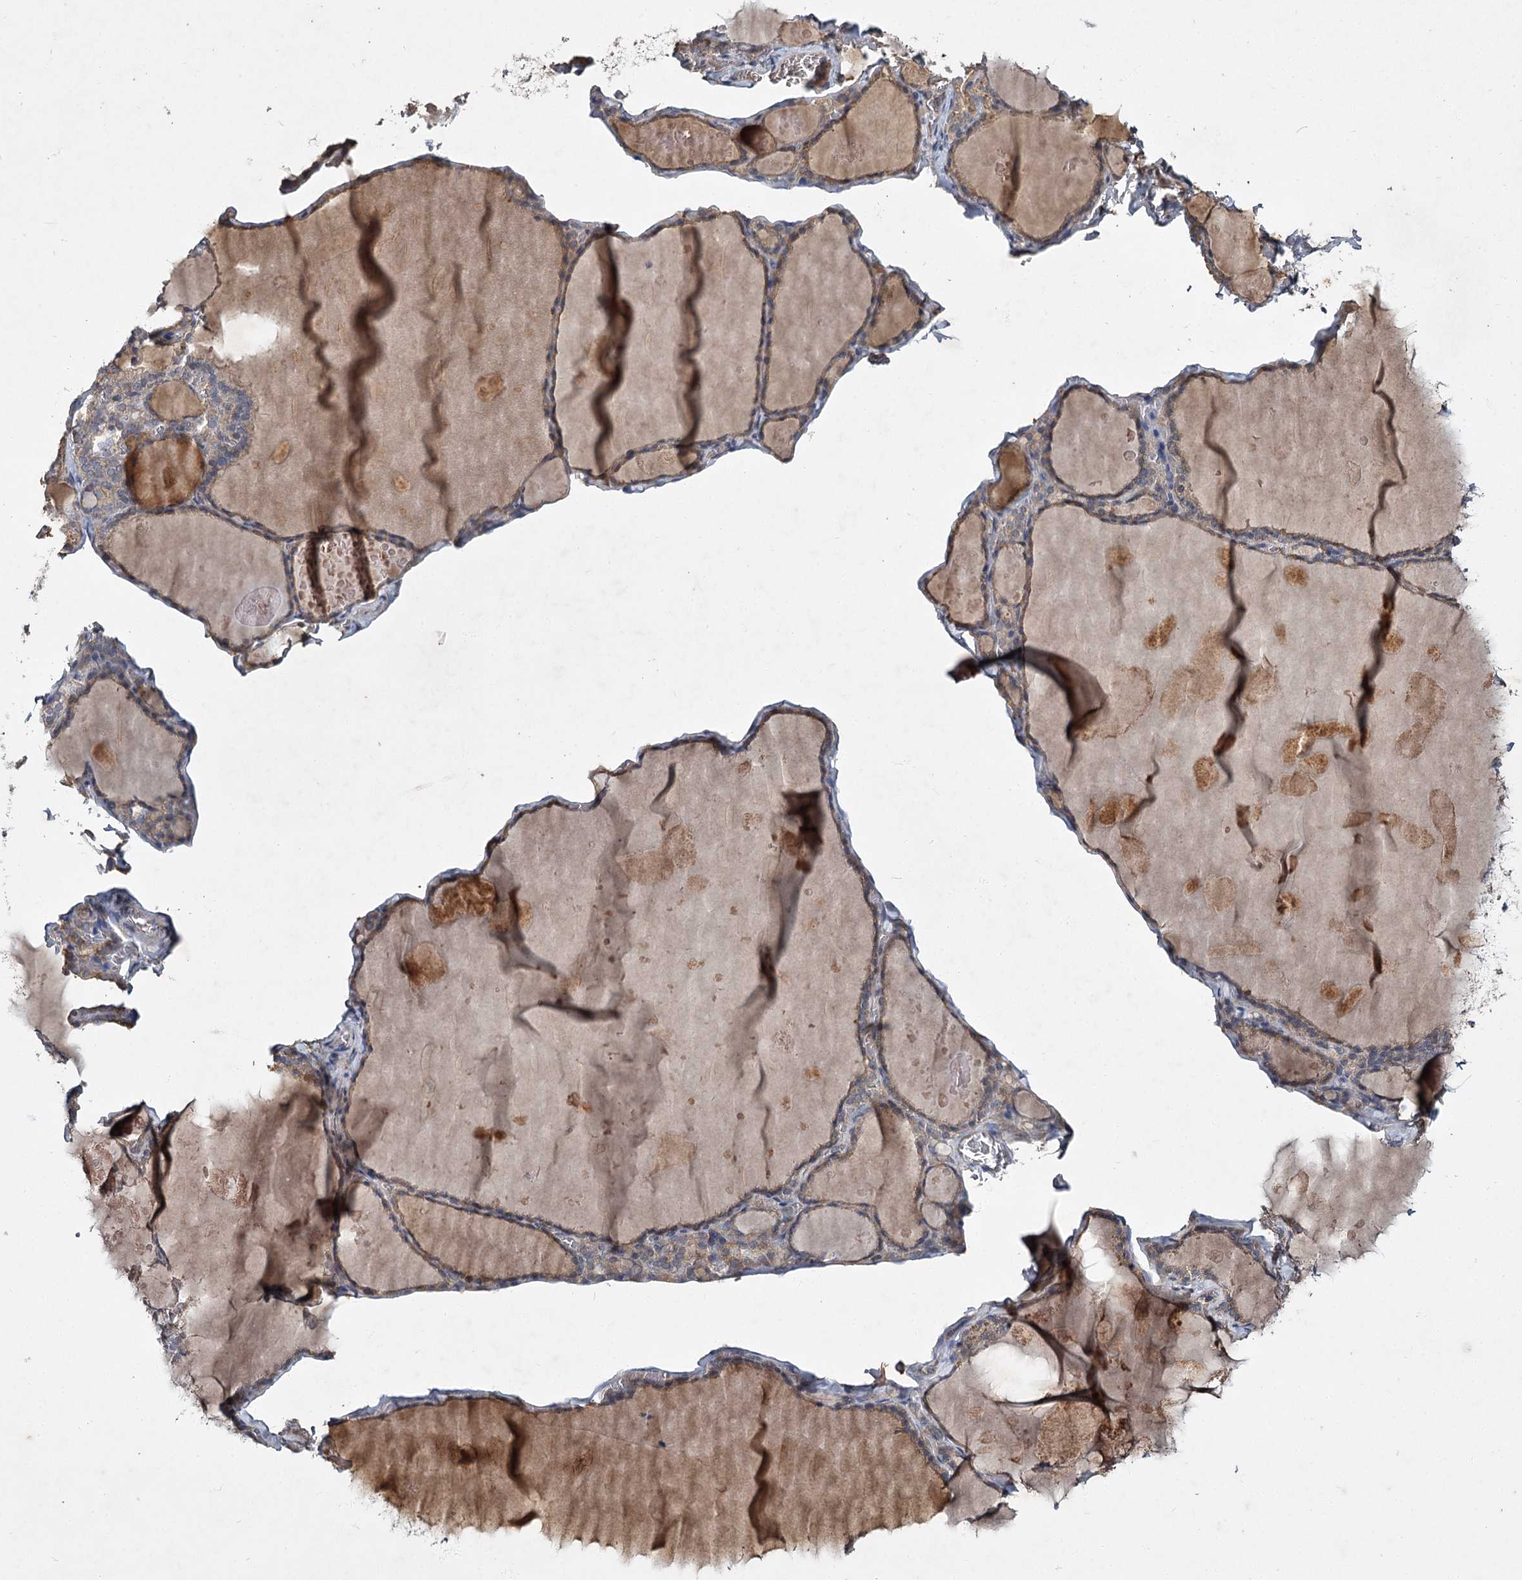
{"staining": {"intensity": "weak", "quantity": "25%-75%", "location": "cytoplasmic/membranous"}, "tissue": "thyroid gland", "cell_type": "Glandular cells", "image_type": "normal", "snomed": [{"axis": "morphology", "description": "Normal tissue, NOS"}, {"axis": "topography", "description": "Thyroid gland"}], "caption": "Immunohistochemistry (DAB) staining of unremarkable human thyroid gland shows weak cytoplasmic/membranous protein staining in about 25%-75% of glandular cells. (IHC, brightfield microscopy, high magnification).", "gene": "MFN1", "patient": {"sex": "male", "age": 56}}